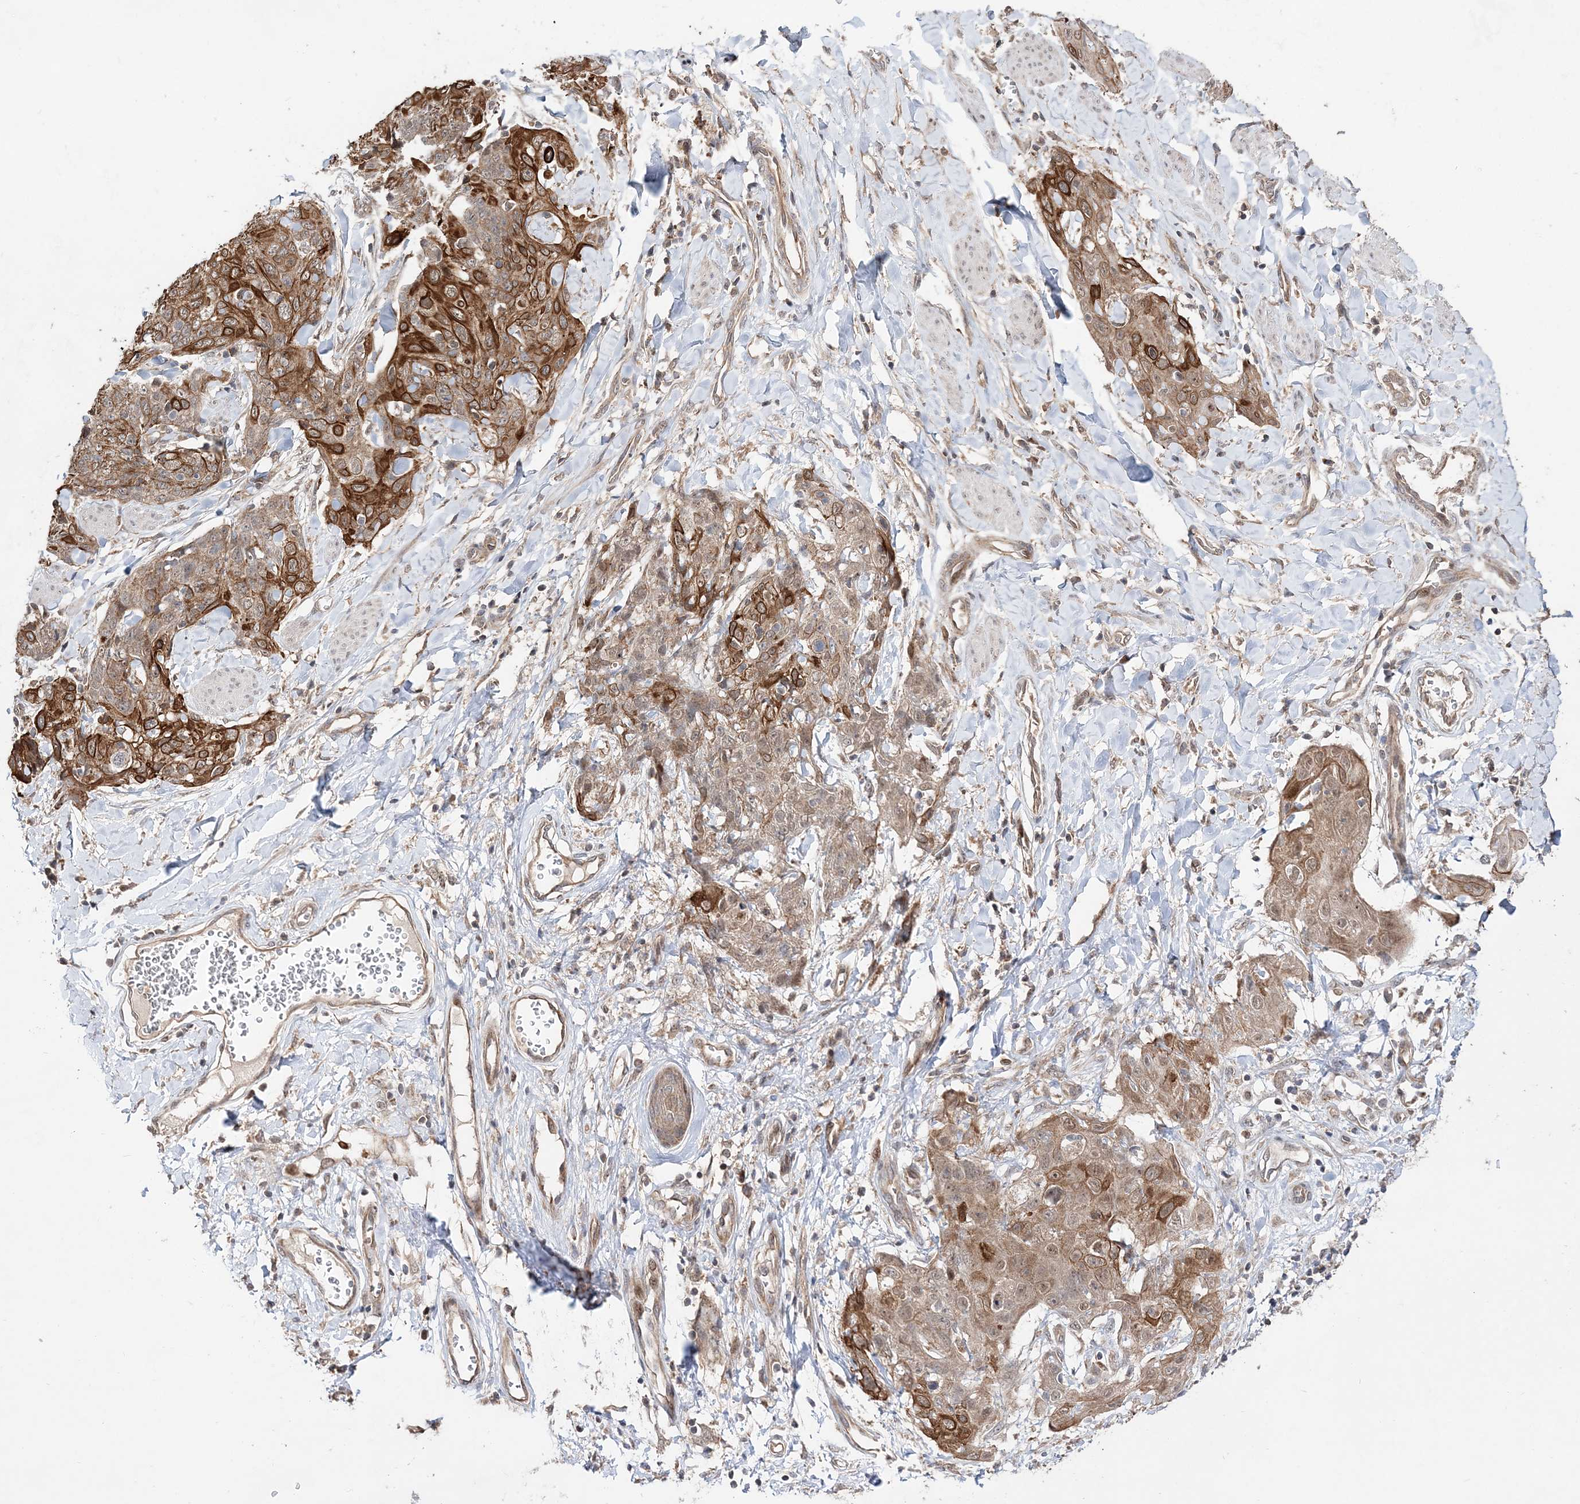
{"staining": {"intensity": "strong", "quantity": "25%-75%", "location": "cytoplasmic/membranous"}, "tissue": "skin cancer", "cell_type": "Tumor cells", "image_type": "cancer", "snomed": [{"axis": "morphology", "description": "Squamous cell carcinoma, NOS"}, {"axis": "topography", "description": "Skin"}, {"axis": "topography", "description": "Vulva"}], "caption": "Protein staining exhibits strong cytoplasmic/membranous positivity in about 25%-75% of tumor cells in skin cancer. (DAB (3,3'-diaminobenzidine) IHC, brown staining for protein, blue staining for nuclei).", "gene": "DALRD3", "patient": {"sex": "female", "age": 85}}